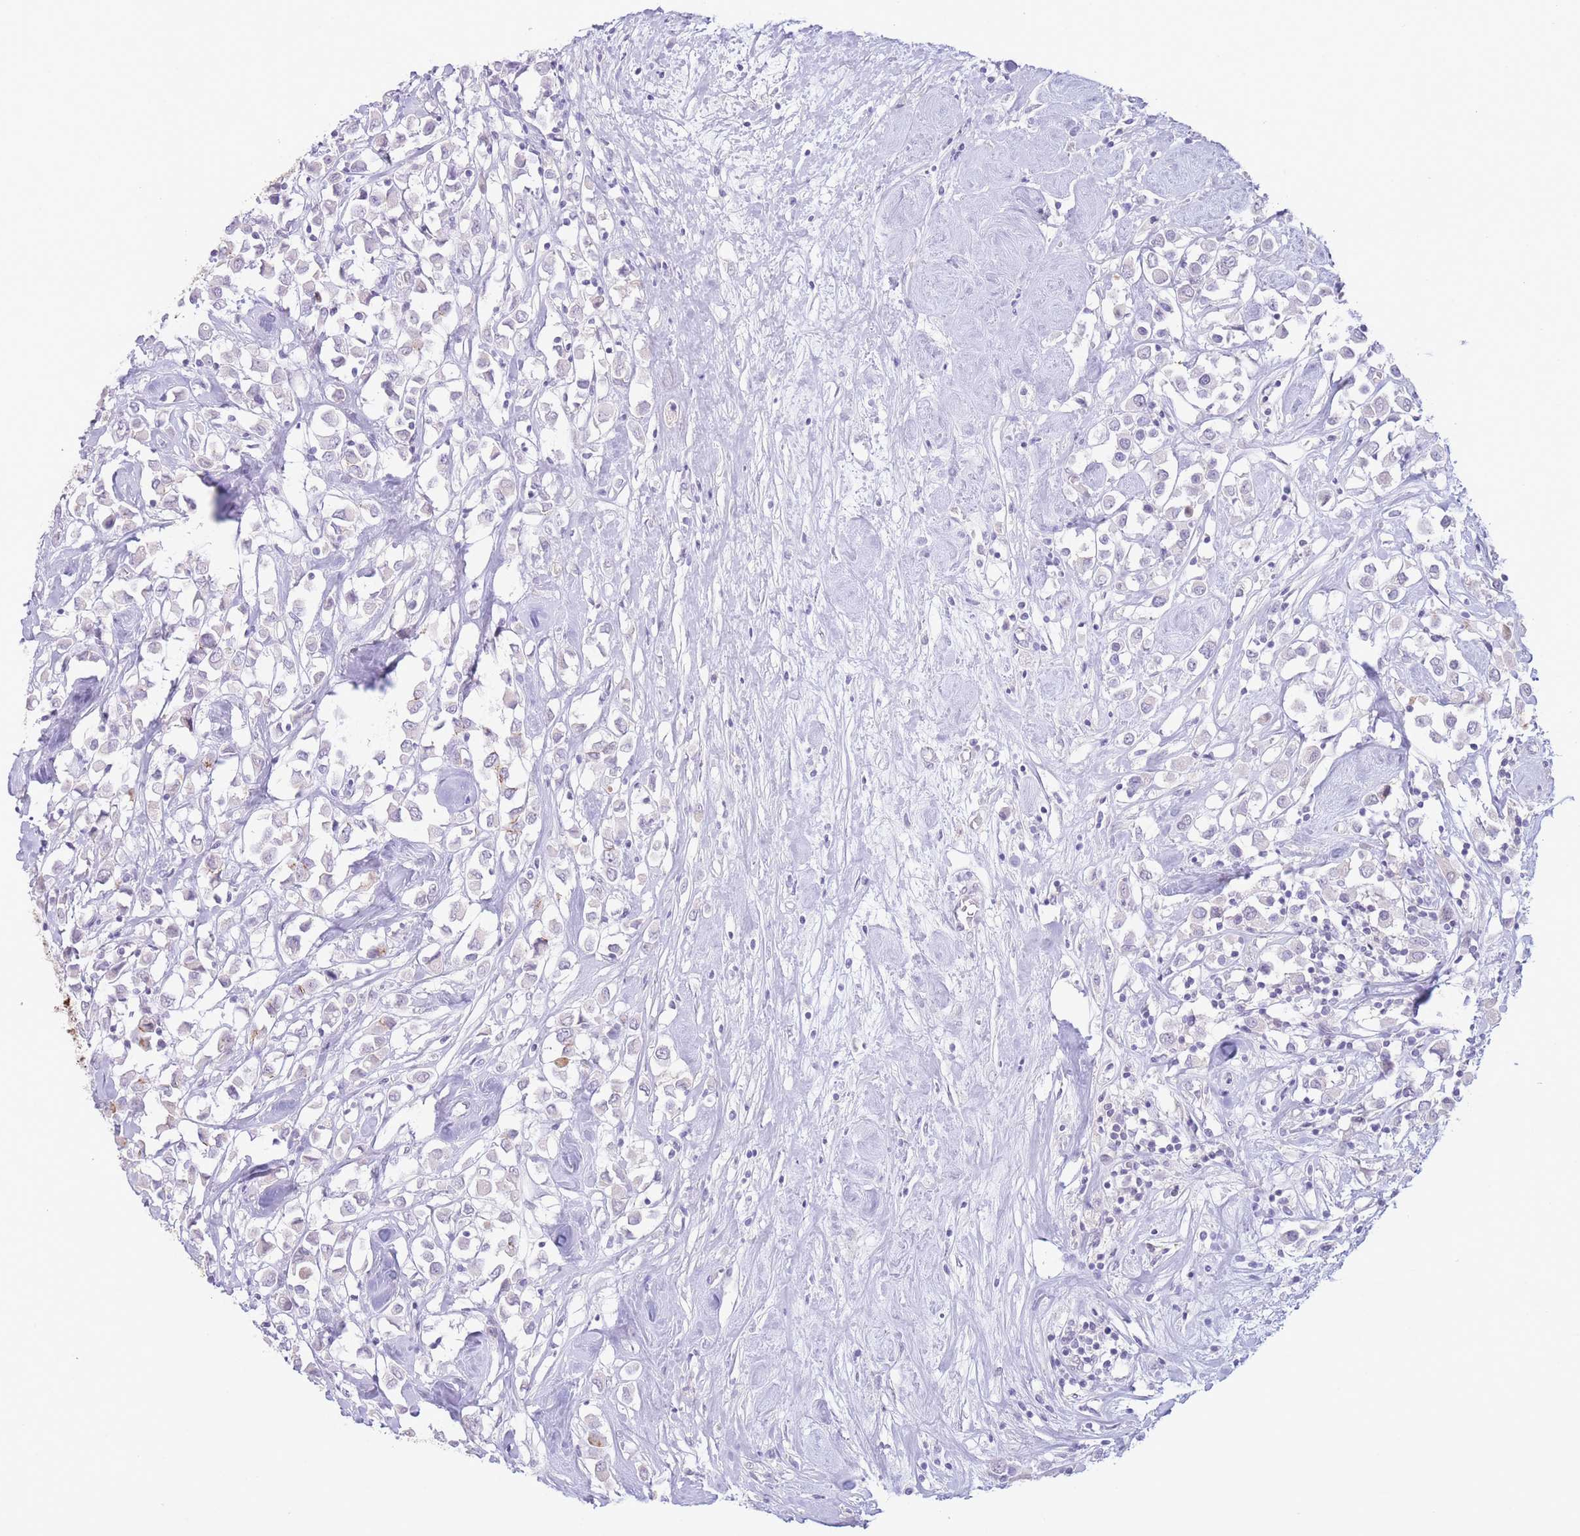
{"staining": {"intensity": "negative", "quantity": "none", "location": "none"}, "tissue": "breast cancer", "cell_type": "Tumor cells", "image_type": "cancer", "snomed": [{"axis": "morphology", "description": "Duct carcinoma"}, {"axis": "topography", "description": "Breast"}], "caption": "This histopathology image is of breast cancer (intraductal carcinoma) stained with IHC to label a protein in brown with the nuclei are counter-stained blue. There is no expression in tumor cells. (Stains: DAB immunohistochemistry (IHC) with hematoxylin counter stain, Microscopy: brightfield microscopy at high magnification).", "gene": "LCLAT1", "patient": {"sex": "female", "age": 61}}